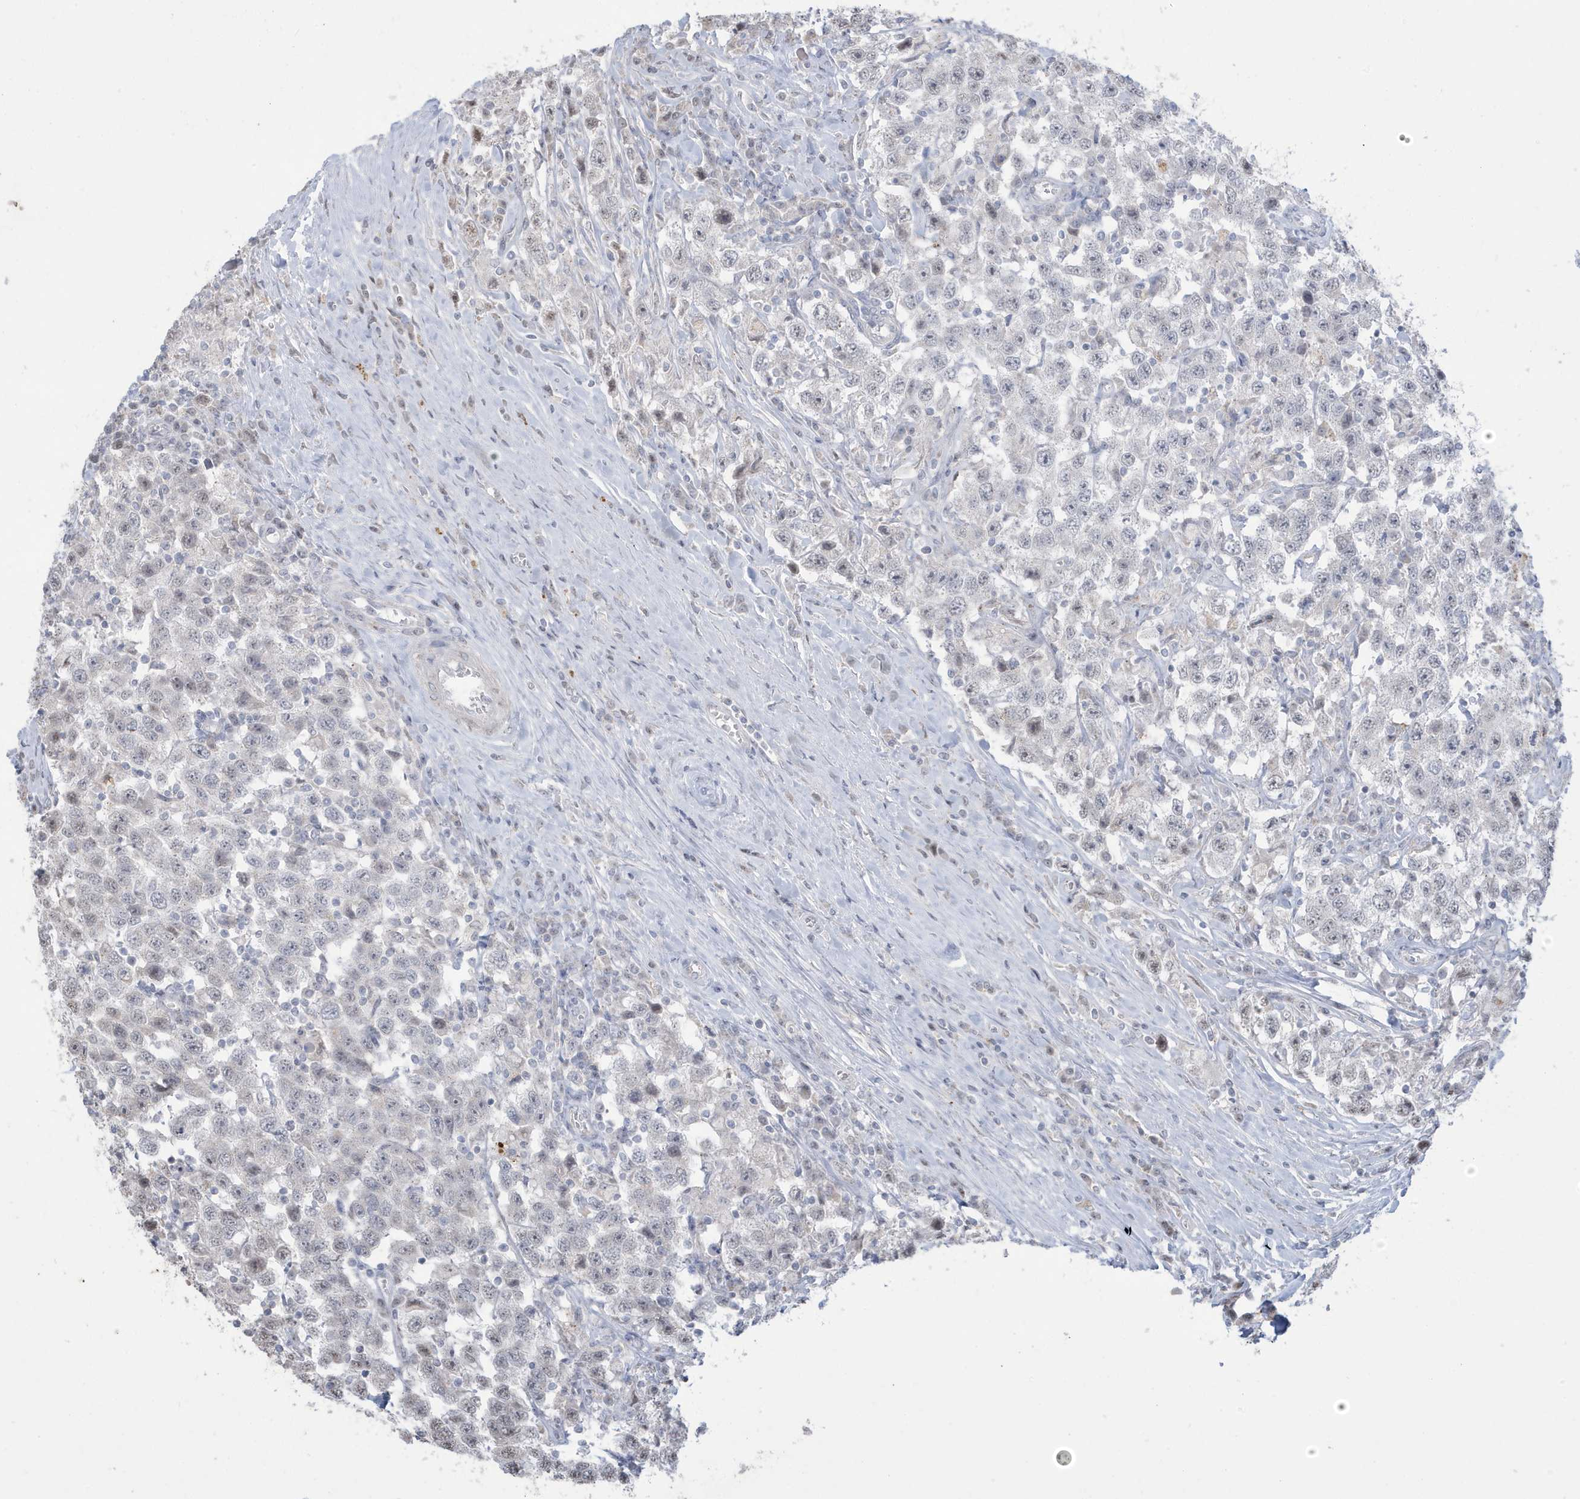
{"staining": {"intensity": "negative", "quantity": "none", "location": "none"}, "tissue": "testis cancer", "cell_type": "Tumor cells", "image_type": "cancer", "snomed": [{"axis": "morphology", "description": "Seminoma, NOS"}, {"axis": "topography", "description": "Testis"}], "caption": "Immunohistochemistry of testis cancer (seminoma) exhibits no staining in tumor cells.", "gene": "FNDC1", "patient": {"sex": "male", "age": 41}}